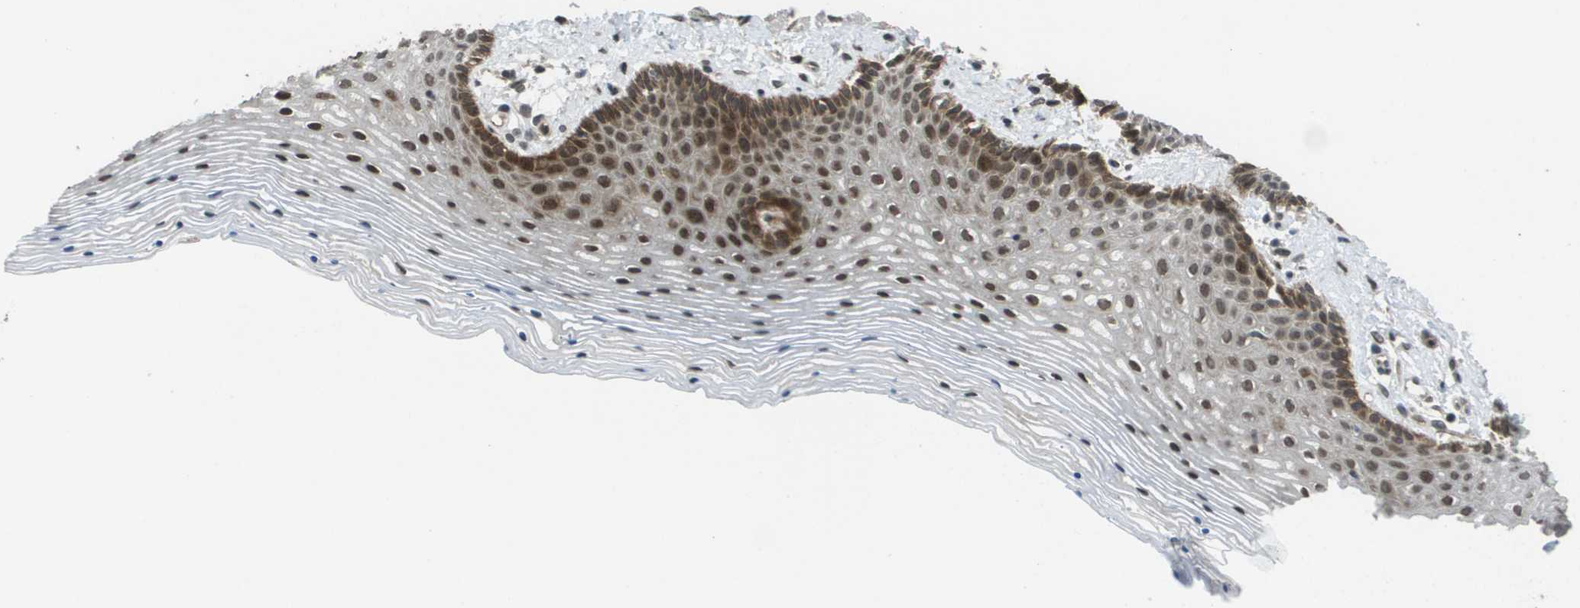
{"staining": {"intensity": "moderate", "quantity": ">75%", "location": "cytoplasmic/membranous,nuclear"}, "tissue": "vagina", "cell_type": "Squamous epithelial cells", "image_type": "normal", "snomed": [{"axis": "morphology", "description": "Normal tissue, NOS"}, {"axis": "topography", "description": "Vagina"}], "caption": "Normal vagina shows moderate cytoplasmic/membranous,nuclear staining in approximately >75% of squamous epithelial cells, visualized by immunohistochemistry.", "gene": "KAT5", "patient": {"sex": "female", "age": 32}}